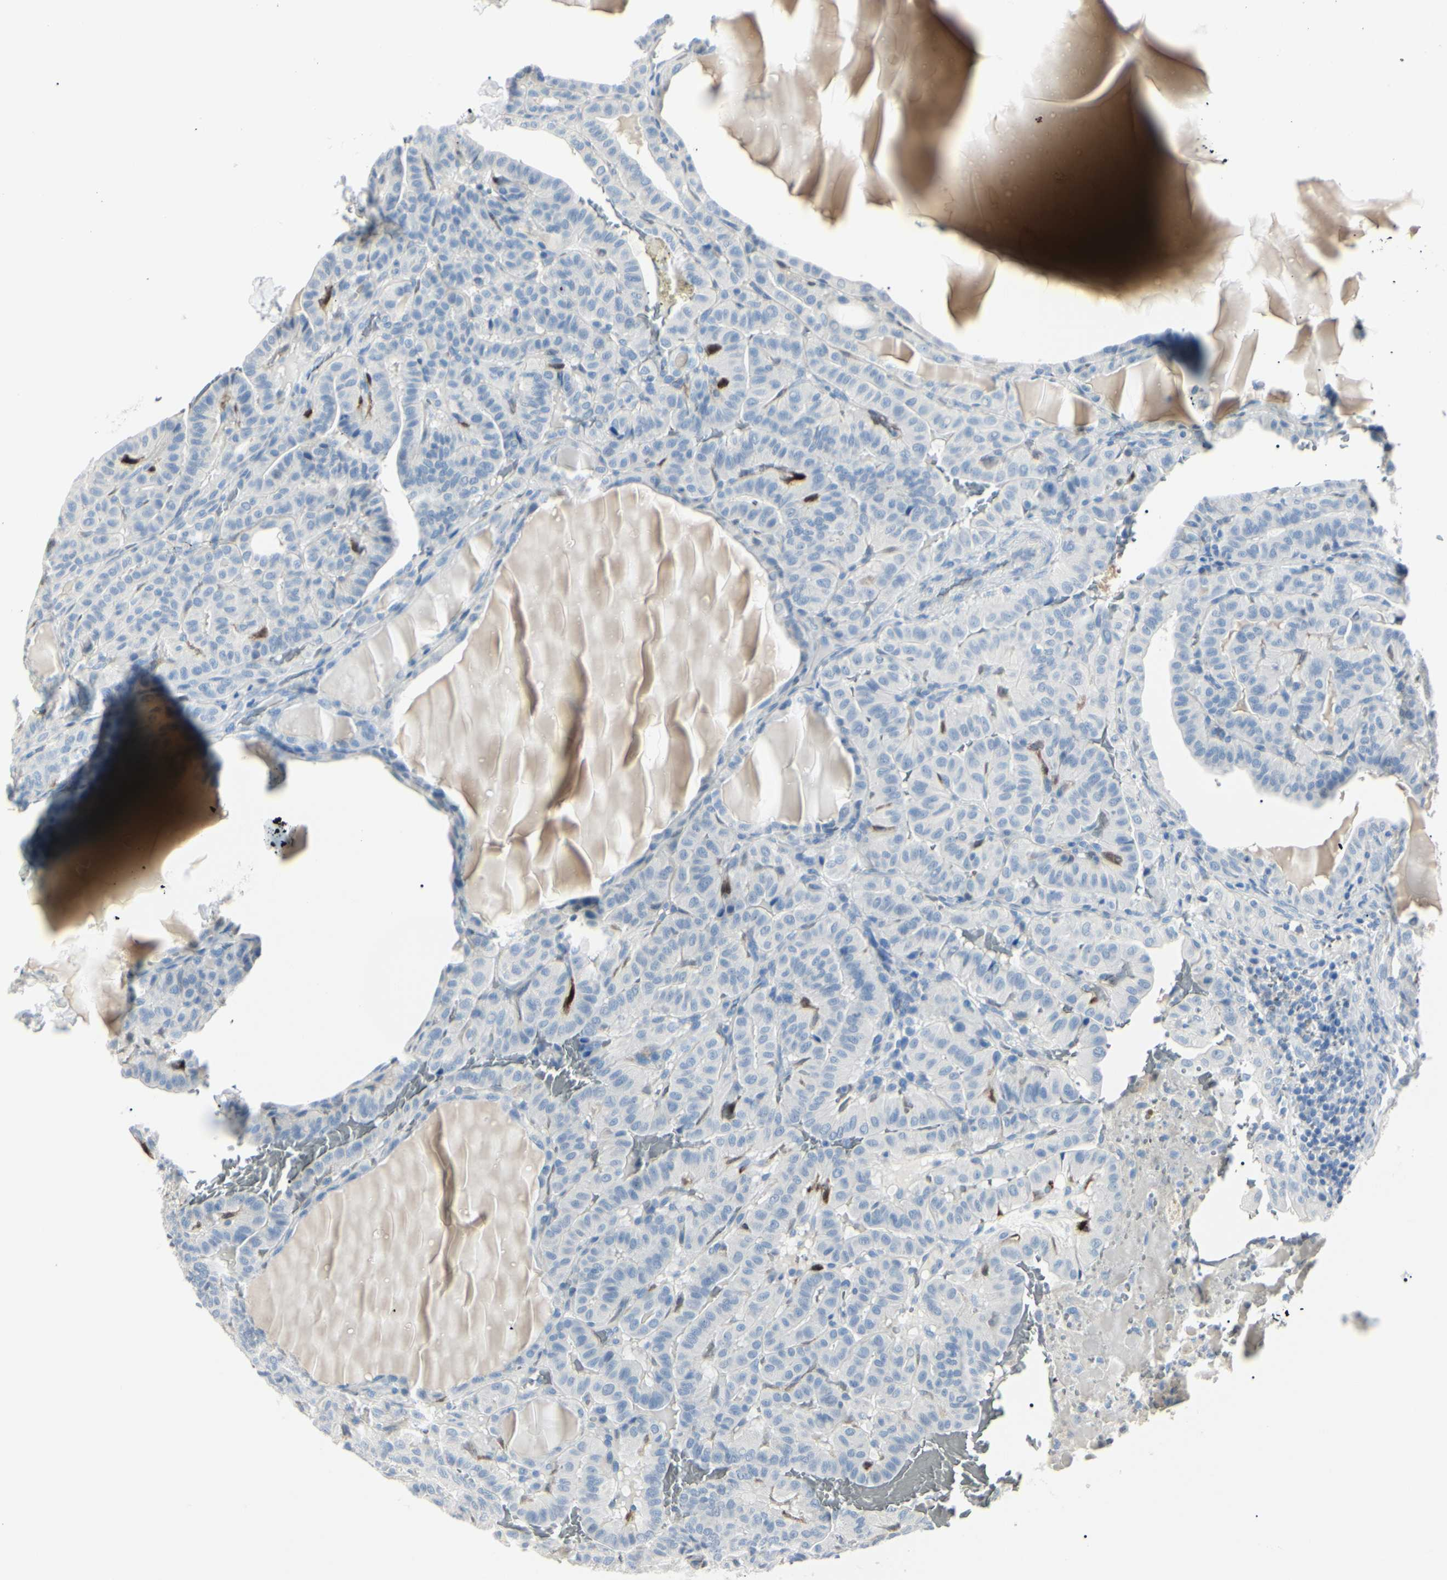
{"staining": {"intensity": "negative", "quantity": "none", "location": "none"}, "tissue": "thyroid cancer", "cell_type": "Tumor cells", "image_type": "cancer", "snomed": [{"axis": "morphology", "description": "Papillary adenocarcinoma, NOS"}, {"axis": "topography", "description": "Thyroid gland"}], "caption": "Immunohistochemistry micrograph of human thyroid cancer (papillary adenocarcinoma) stained for a protein (brown), which reveals no expression in tumor cells.", "gene": "CA2", "patient": {"sex": "male", "age": 77}}